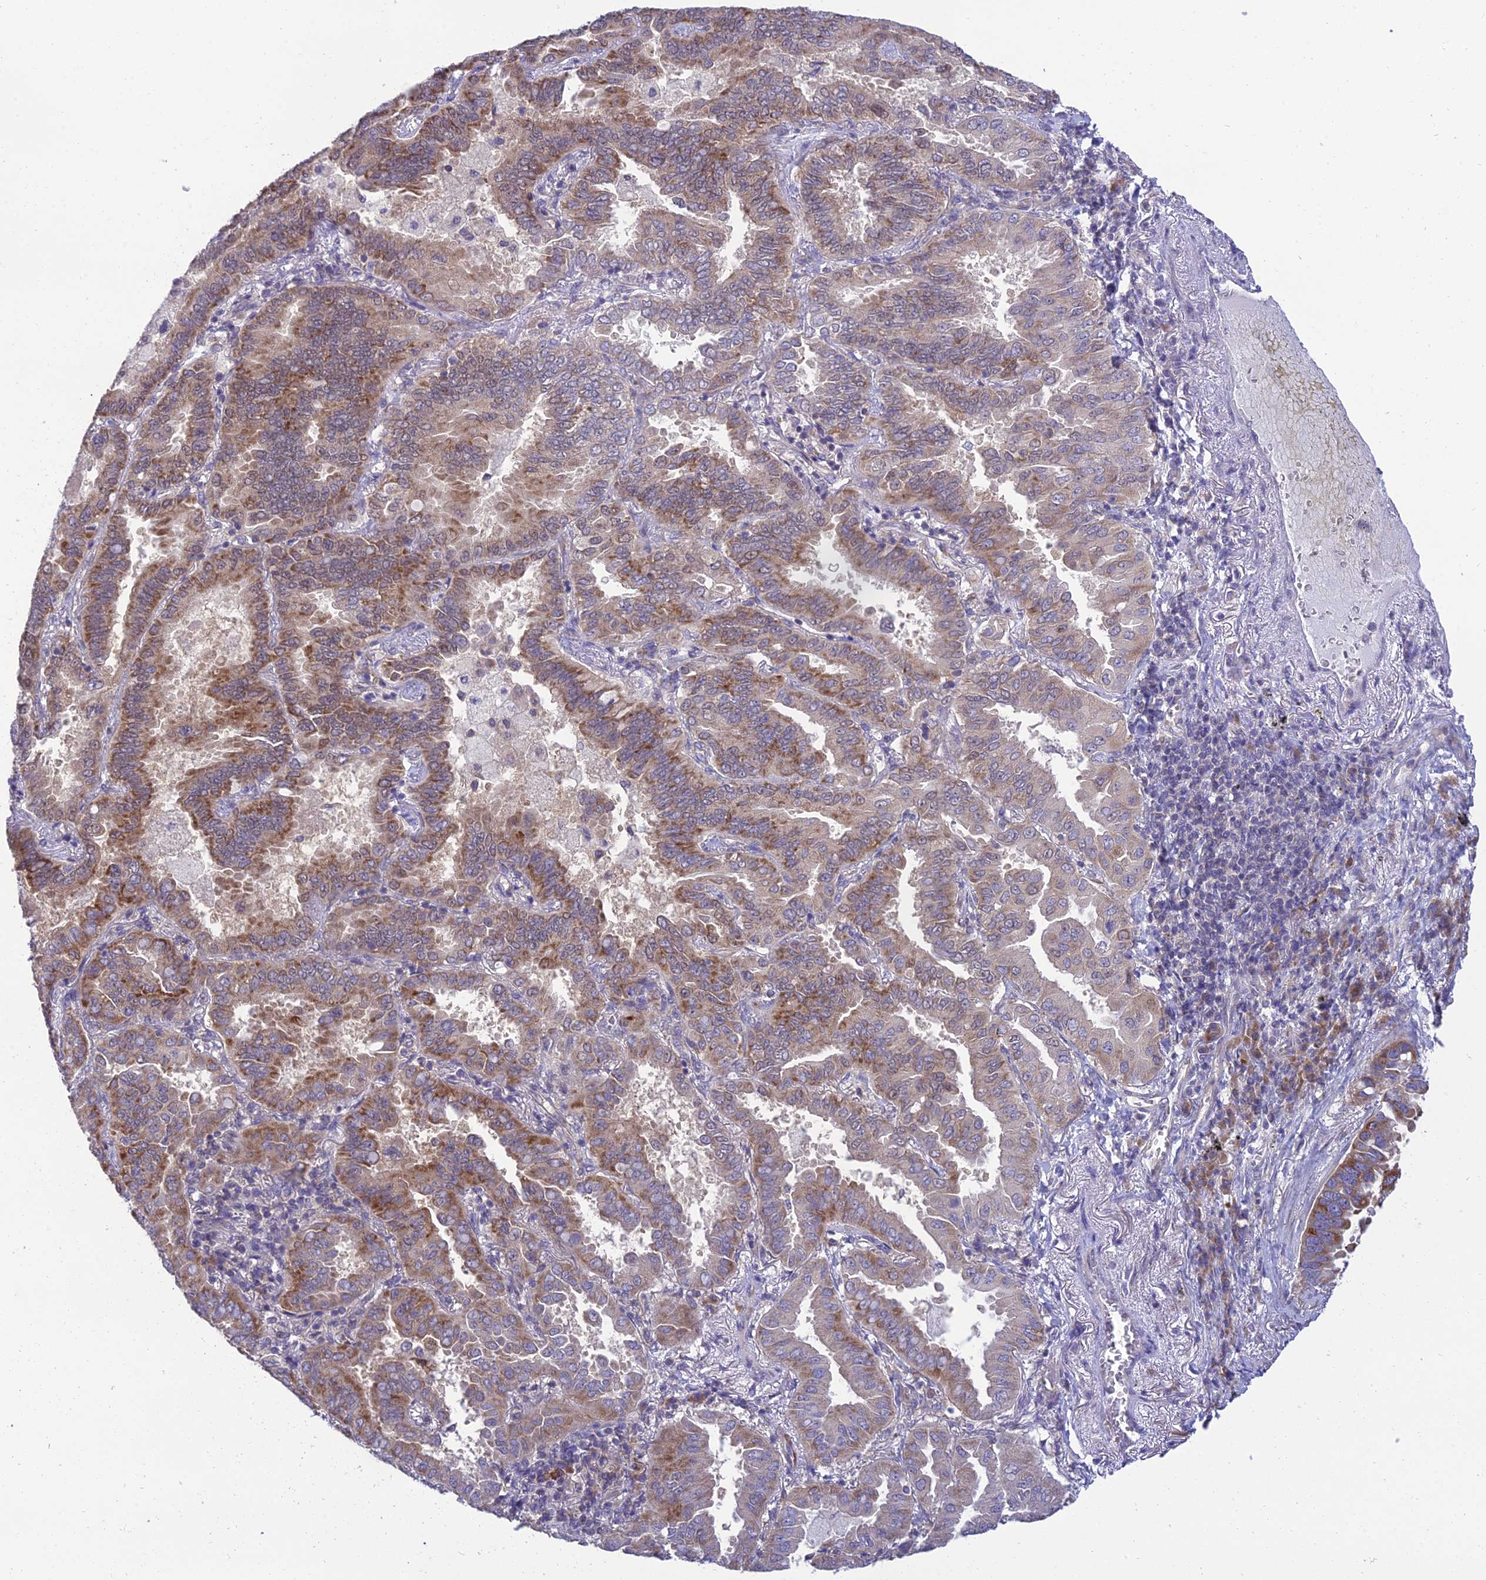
{"staining": {"intensity": "moderate", "quantity": "25%-75%", "location": "cytoplasmic/membranous"}, "tissue": "lung cancer", "cell_type": "Tumor cells", "image_type": "cancer", "snomed": [{"axis": "morphology", "description": "Adenocarcinoma, NOS"}, {"axis": "topography", "description": "Lung"}], "caption": "Lung adenocarcinoma stained for a protein (brown) shows moderate cytoplasmic/membranous positive staining in about 25%-75% of tumor cells.", "gene": "CLCN7", "patient": {"sex": "male", "age": 64}}